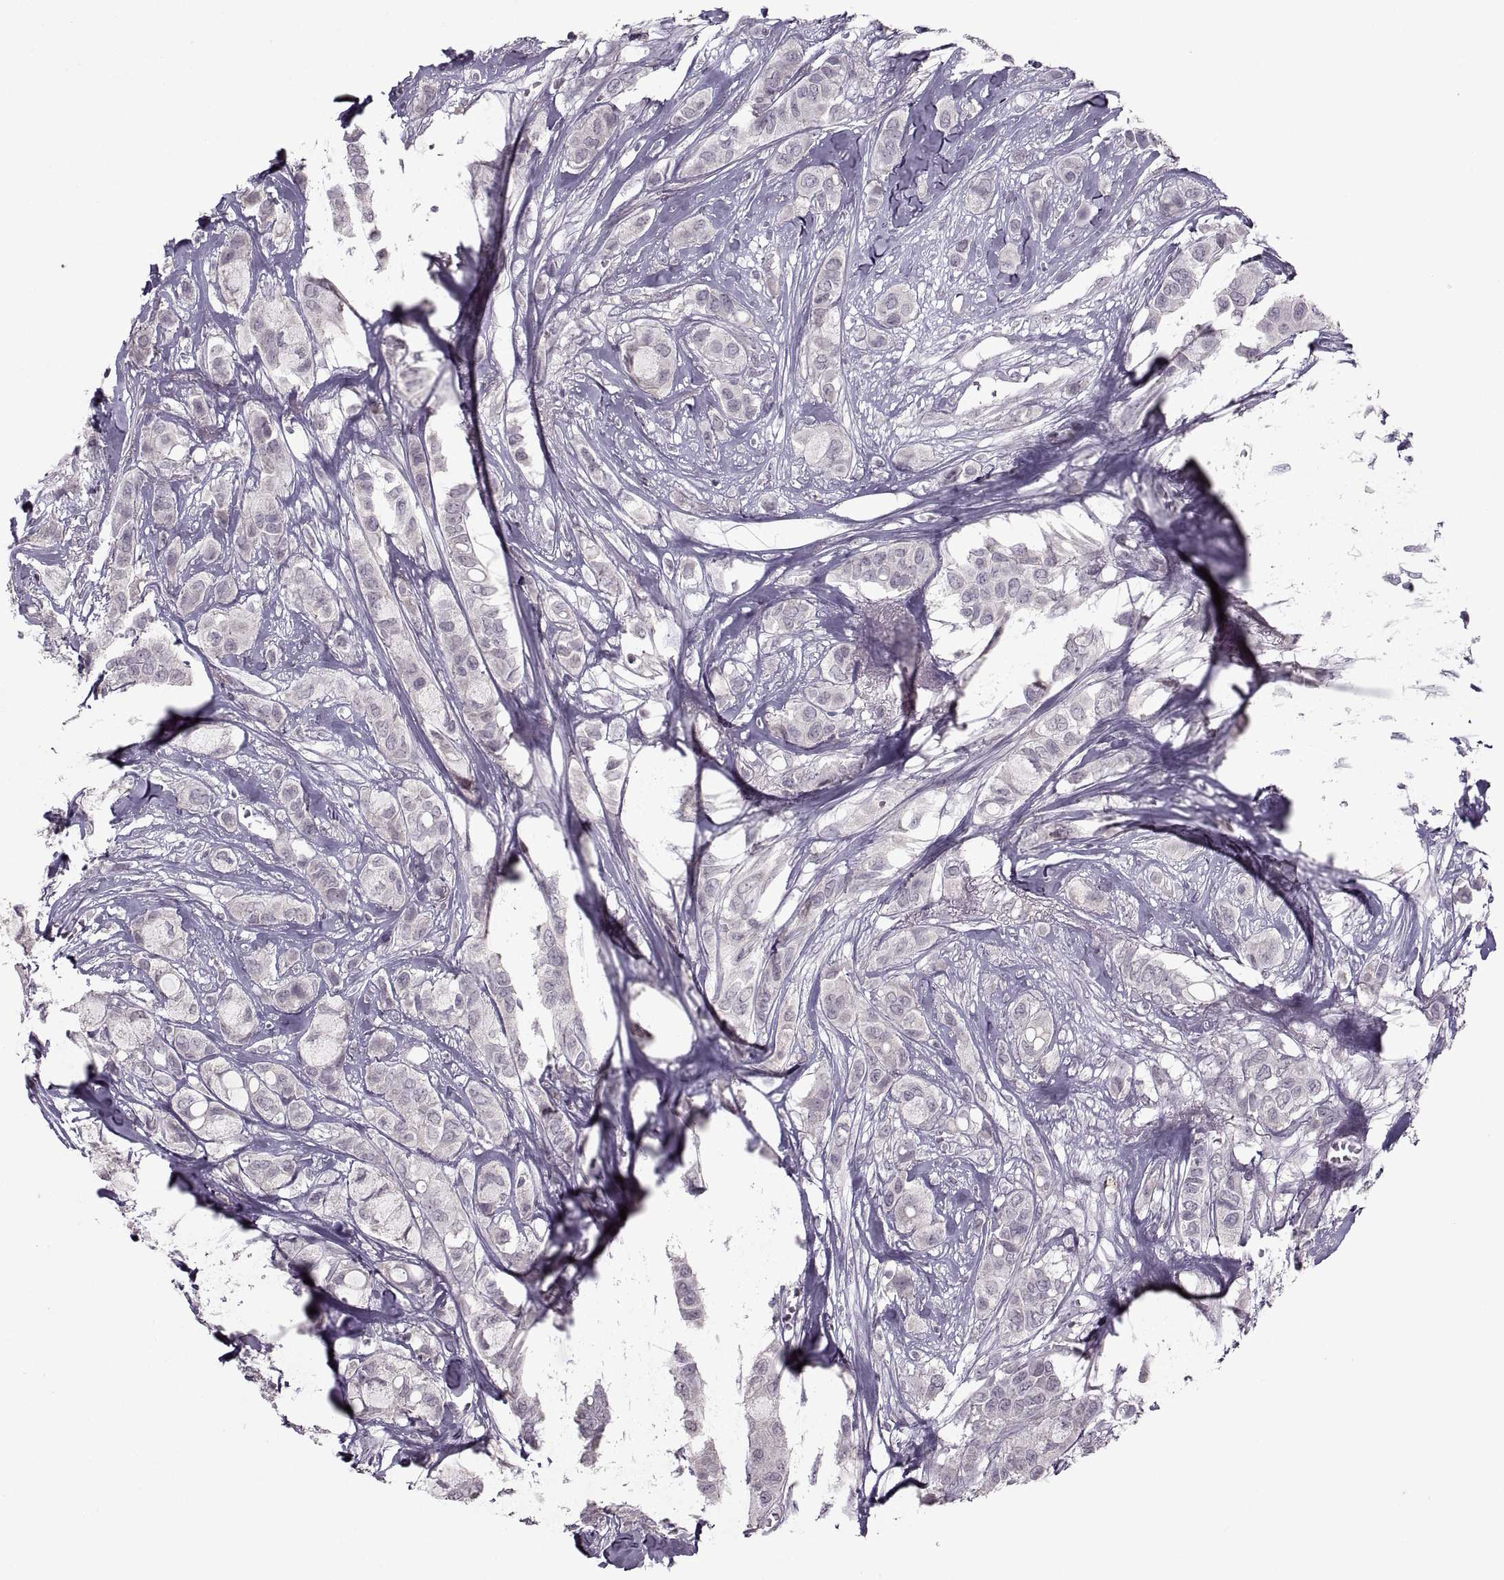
{"staining": {"intensity": "negative", "quantity": "none", "location": "none"}, "tissue": "breast cancer", "cell_type": "Tumor cells", "image_type": "cancer", "snomed": [{"axis": "morphology", "description": "Duct carcinoma"}, {"axis": "topography", "description": "Breast"}], "caption": "Immunohistochemical staining of human breast cancer (invasive ductal carcinoma) displays no significant positivity in tumor cells.", "gene": "MGAT4D", "patient": {"sex": "female", "age": 85}}